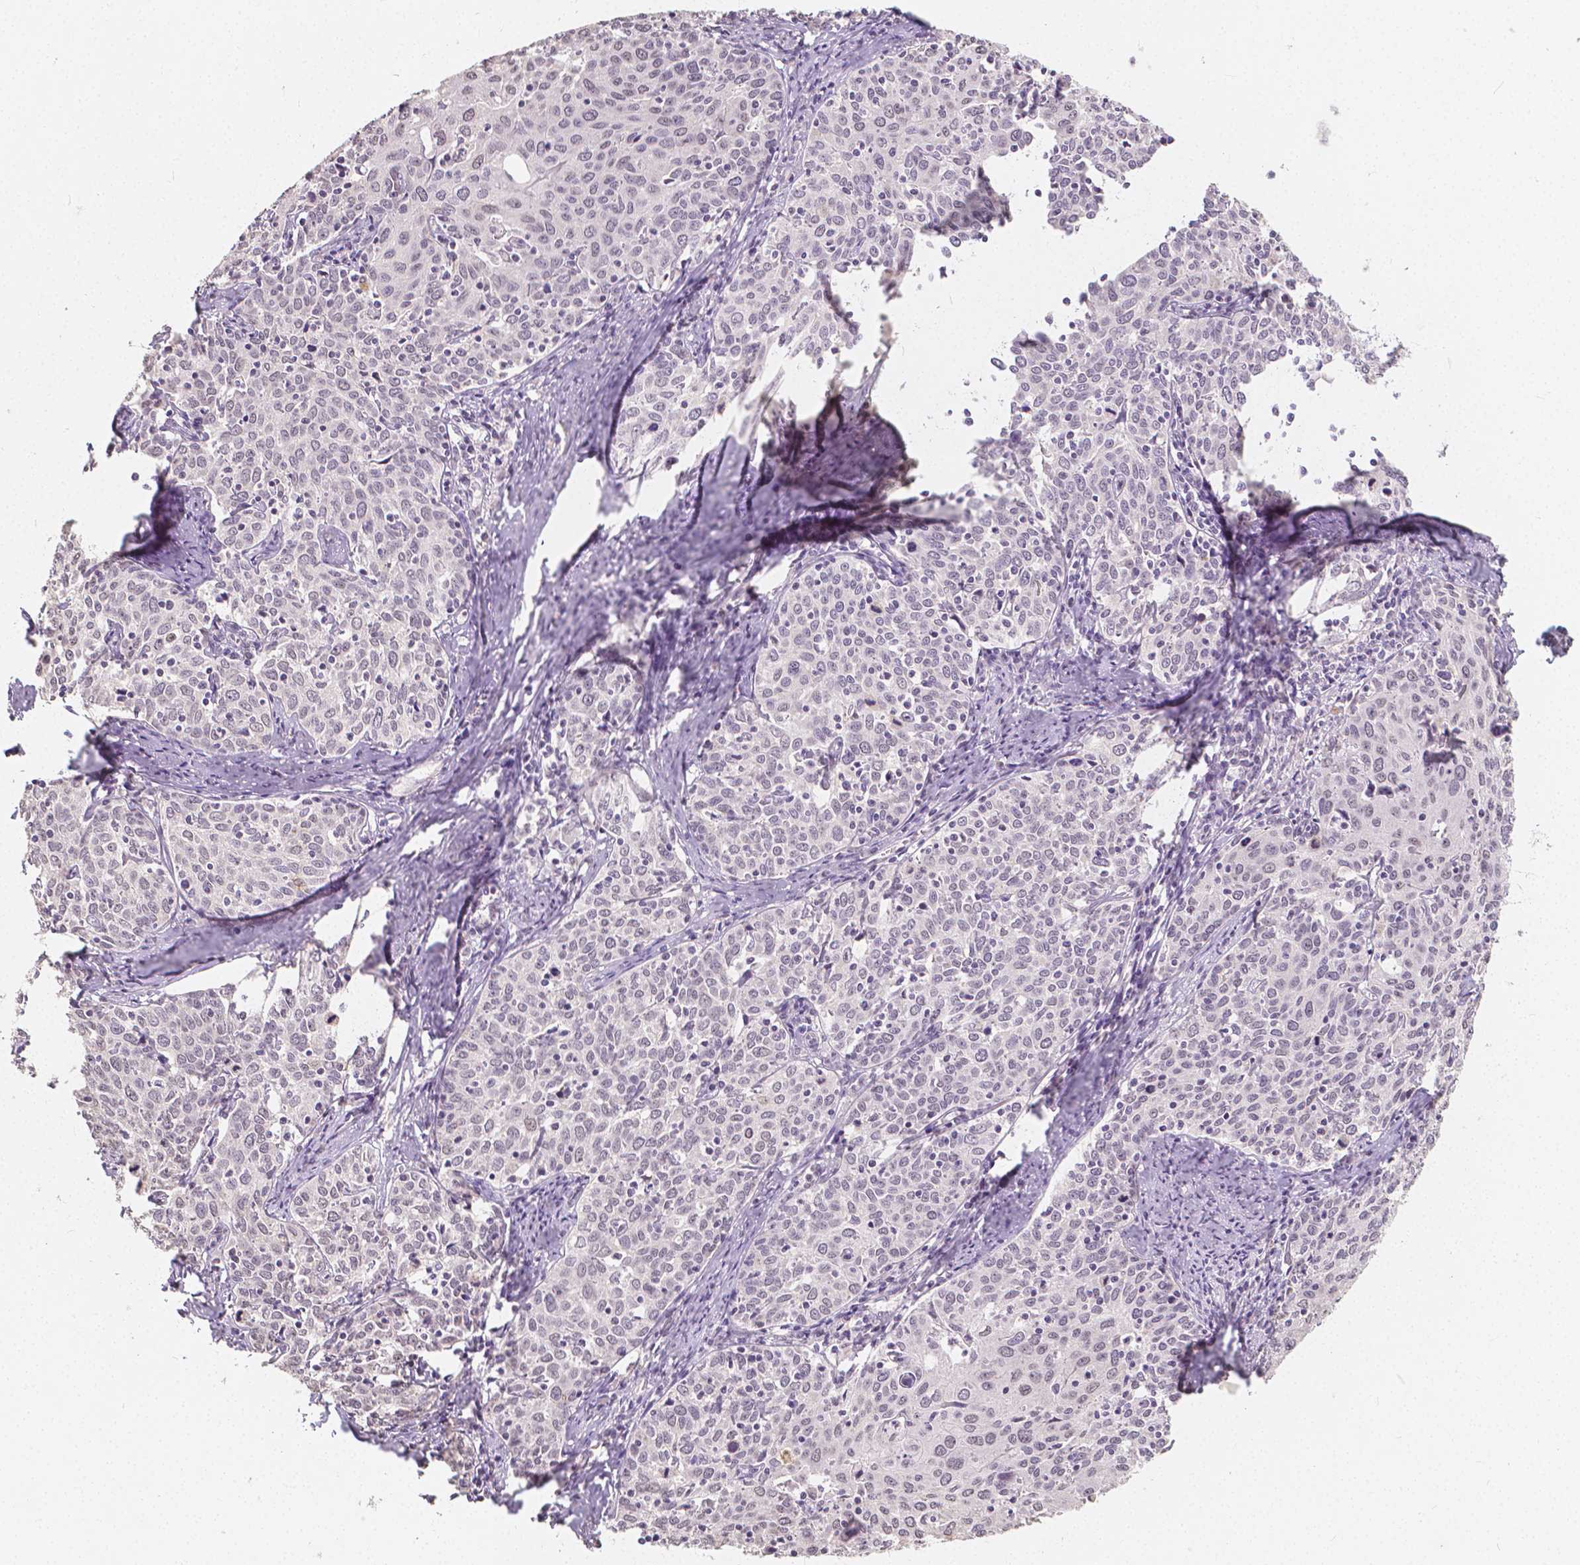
{"staining": {"intensity": "negative", "quantity": "none", "location": "none"}, "tissue": "cervical cancer", "cell_type": "Tumor cells", "image_type": "cancer", "snomed": [{"axis": "morphology", "description": "Squamous cell carcinoma, NOS"}, {"axis": "topography", "description": "Cervix"}], "caption": "An immunohistochemistry histopathology image of cervical squamous cell carcinoma is shown. There is no staining in tumor cells of cervical squamous cell carcinoma.", "gene": "NOLC1", "patient": {"sex": "female", "age": 62}}